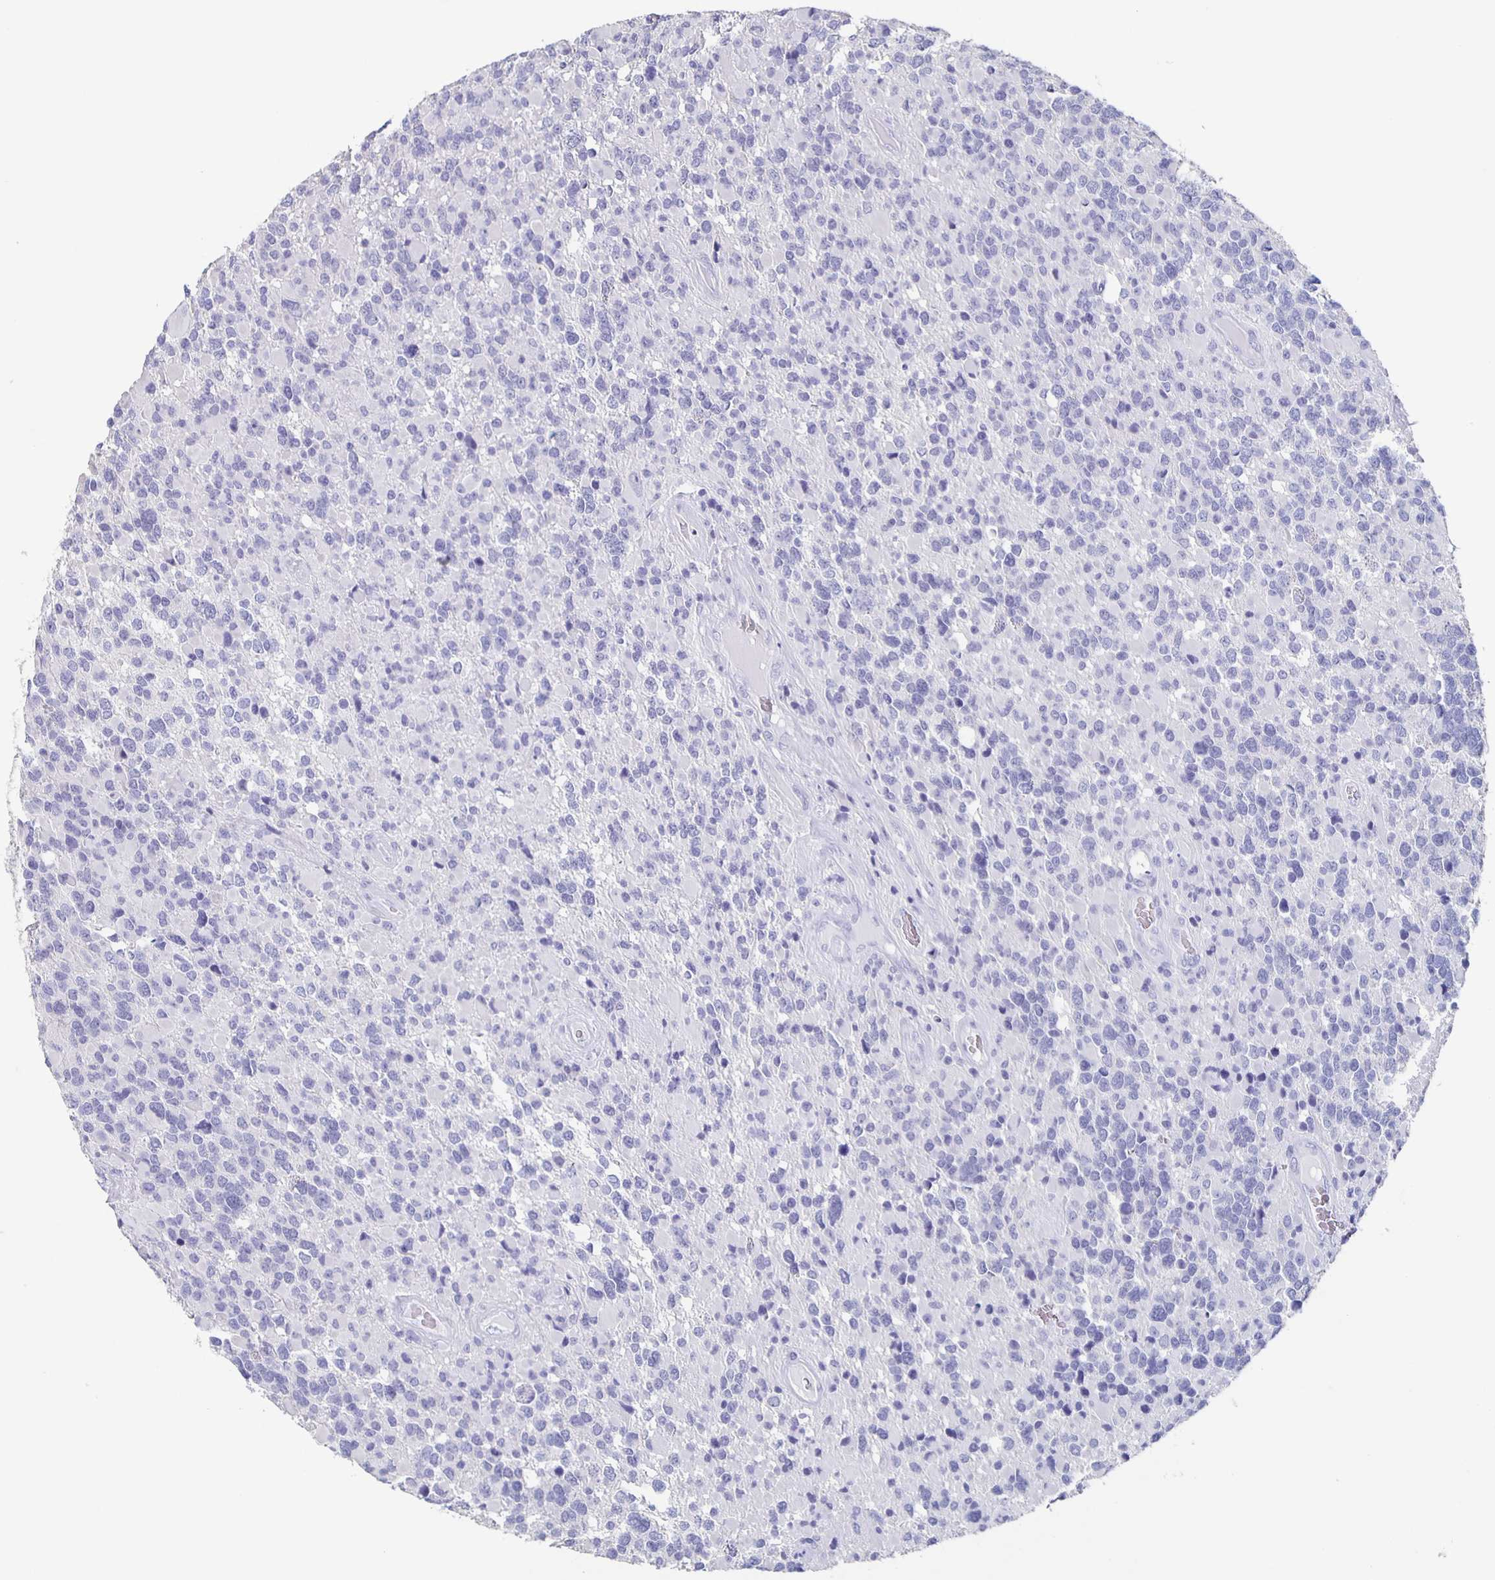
{"staining": {"intensity": "negative", "quantity": "none", "location": "none"}, "tissue": "glioma", "cell_type": "Tumor cells", "image_type": "cancer", "snomed": [{"axis": "morphology", "description": "Glioma, malignant, High grade"}, {"axis": "topography", "description": "Brain"}], "caption": "The immunohistochemistry photomicrograph has no significant expression in tumor cells of malignant glioma (high-grade) tissue.", "gene": "SLC34A2", "patient": {"sex": "female", "age": 40}}